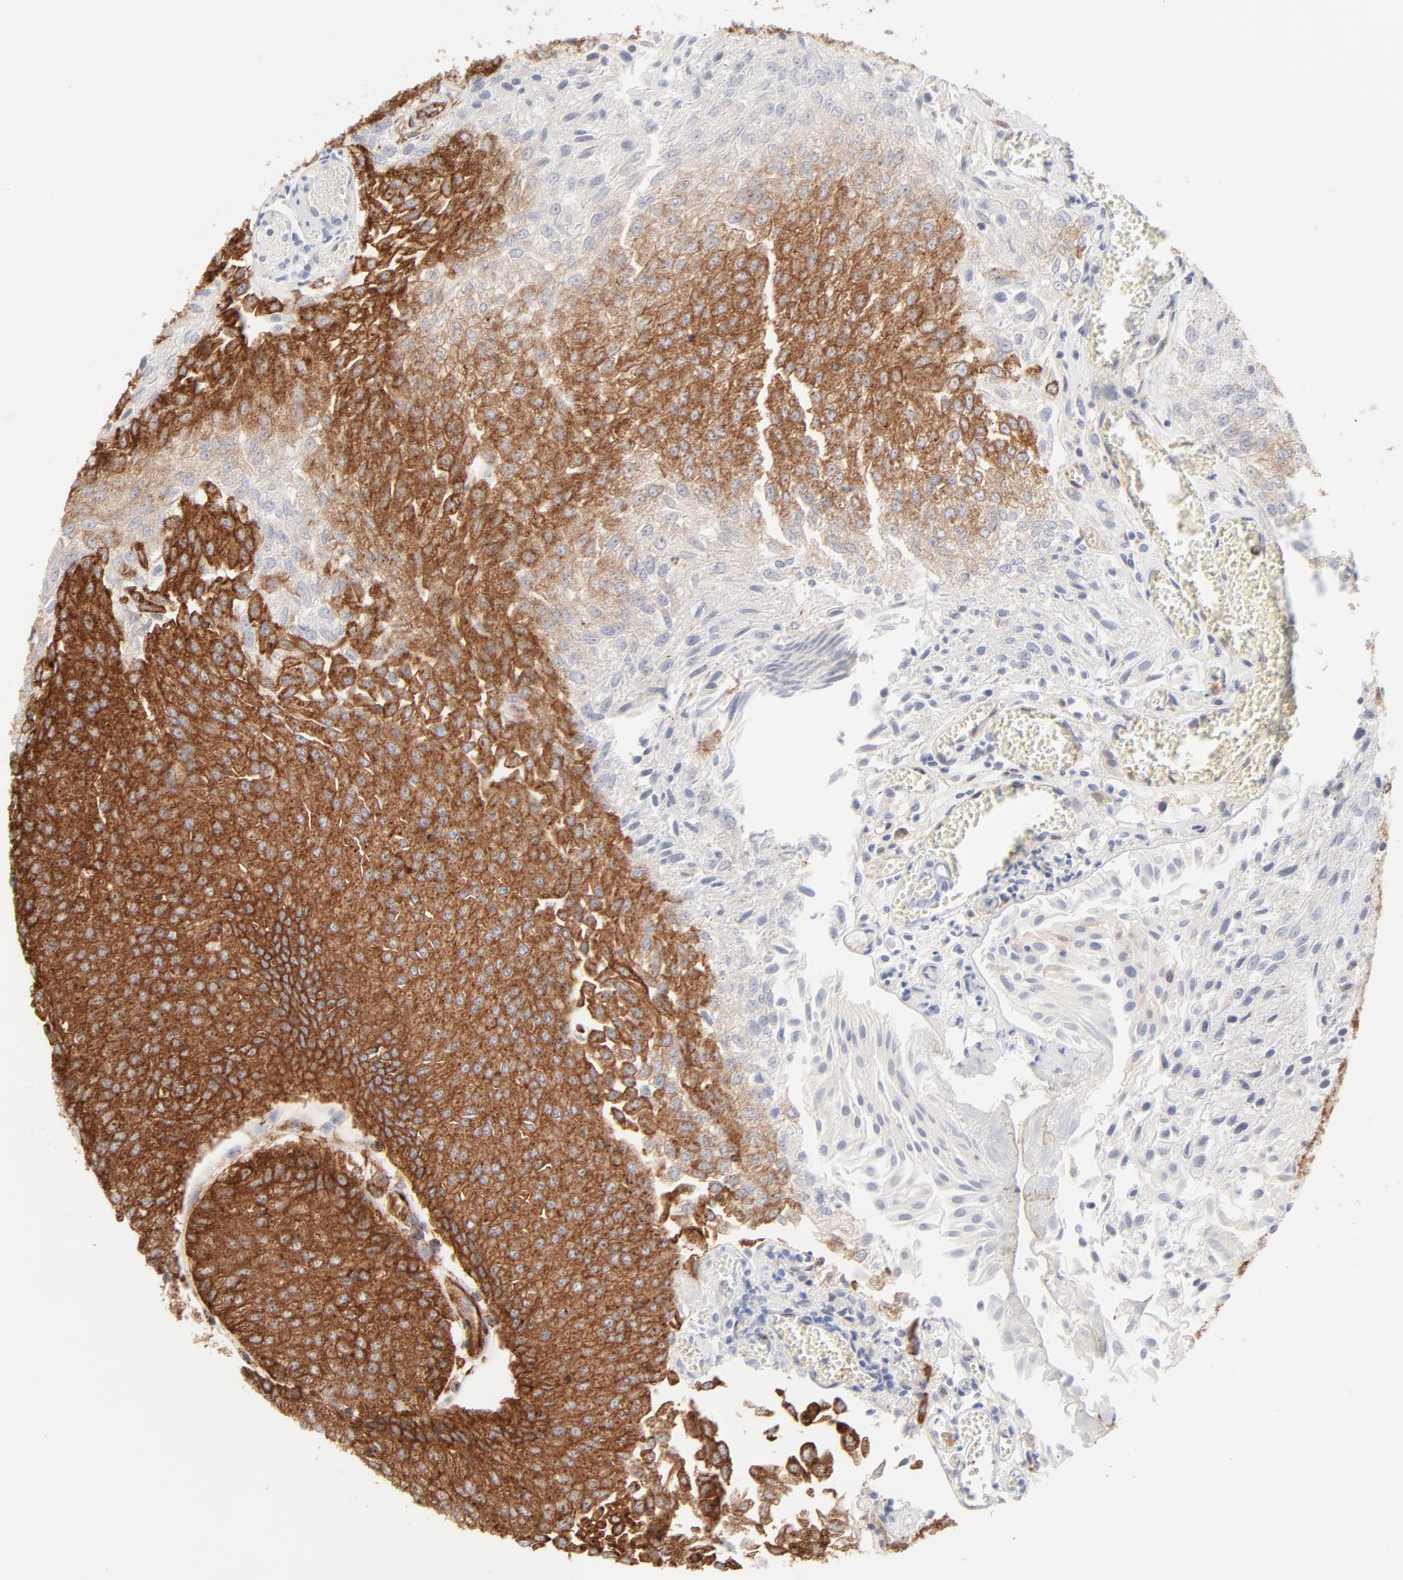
{"staining": {"intensity": "strong", "quantity": ">75%", "location": "cytoplasmic/membranous"}, "tissue": "urothelial cancer", "cell_type": "Tumor cells", "image_type": "cancer", "snomed": [{"axis": "morphology", "description": "Urothelial carcinoma, Low grade"}, {"axis": "topography", "description": "Urinary bladder"}], "caption": "Immunohistochemical staining of urothelial cancer reveals high levels of strong cytoplasmic/membranous protein expression in approximately >75% of tumor cells.", "gene": "CLTB", "patient": {"sex": "male", "age": 86}}